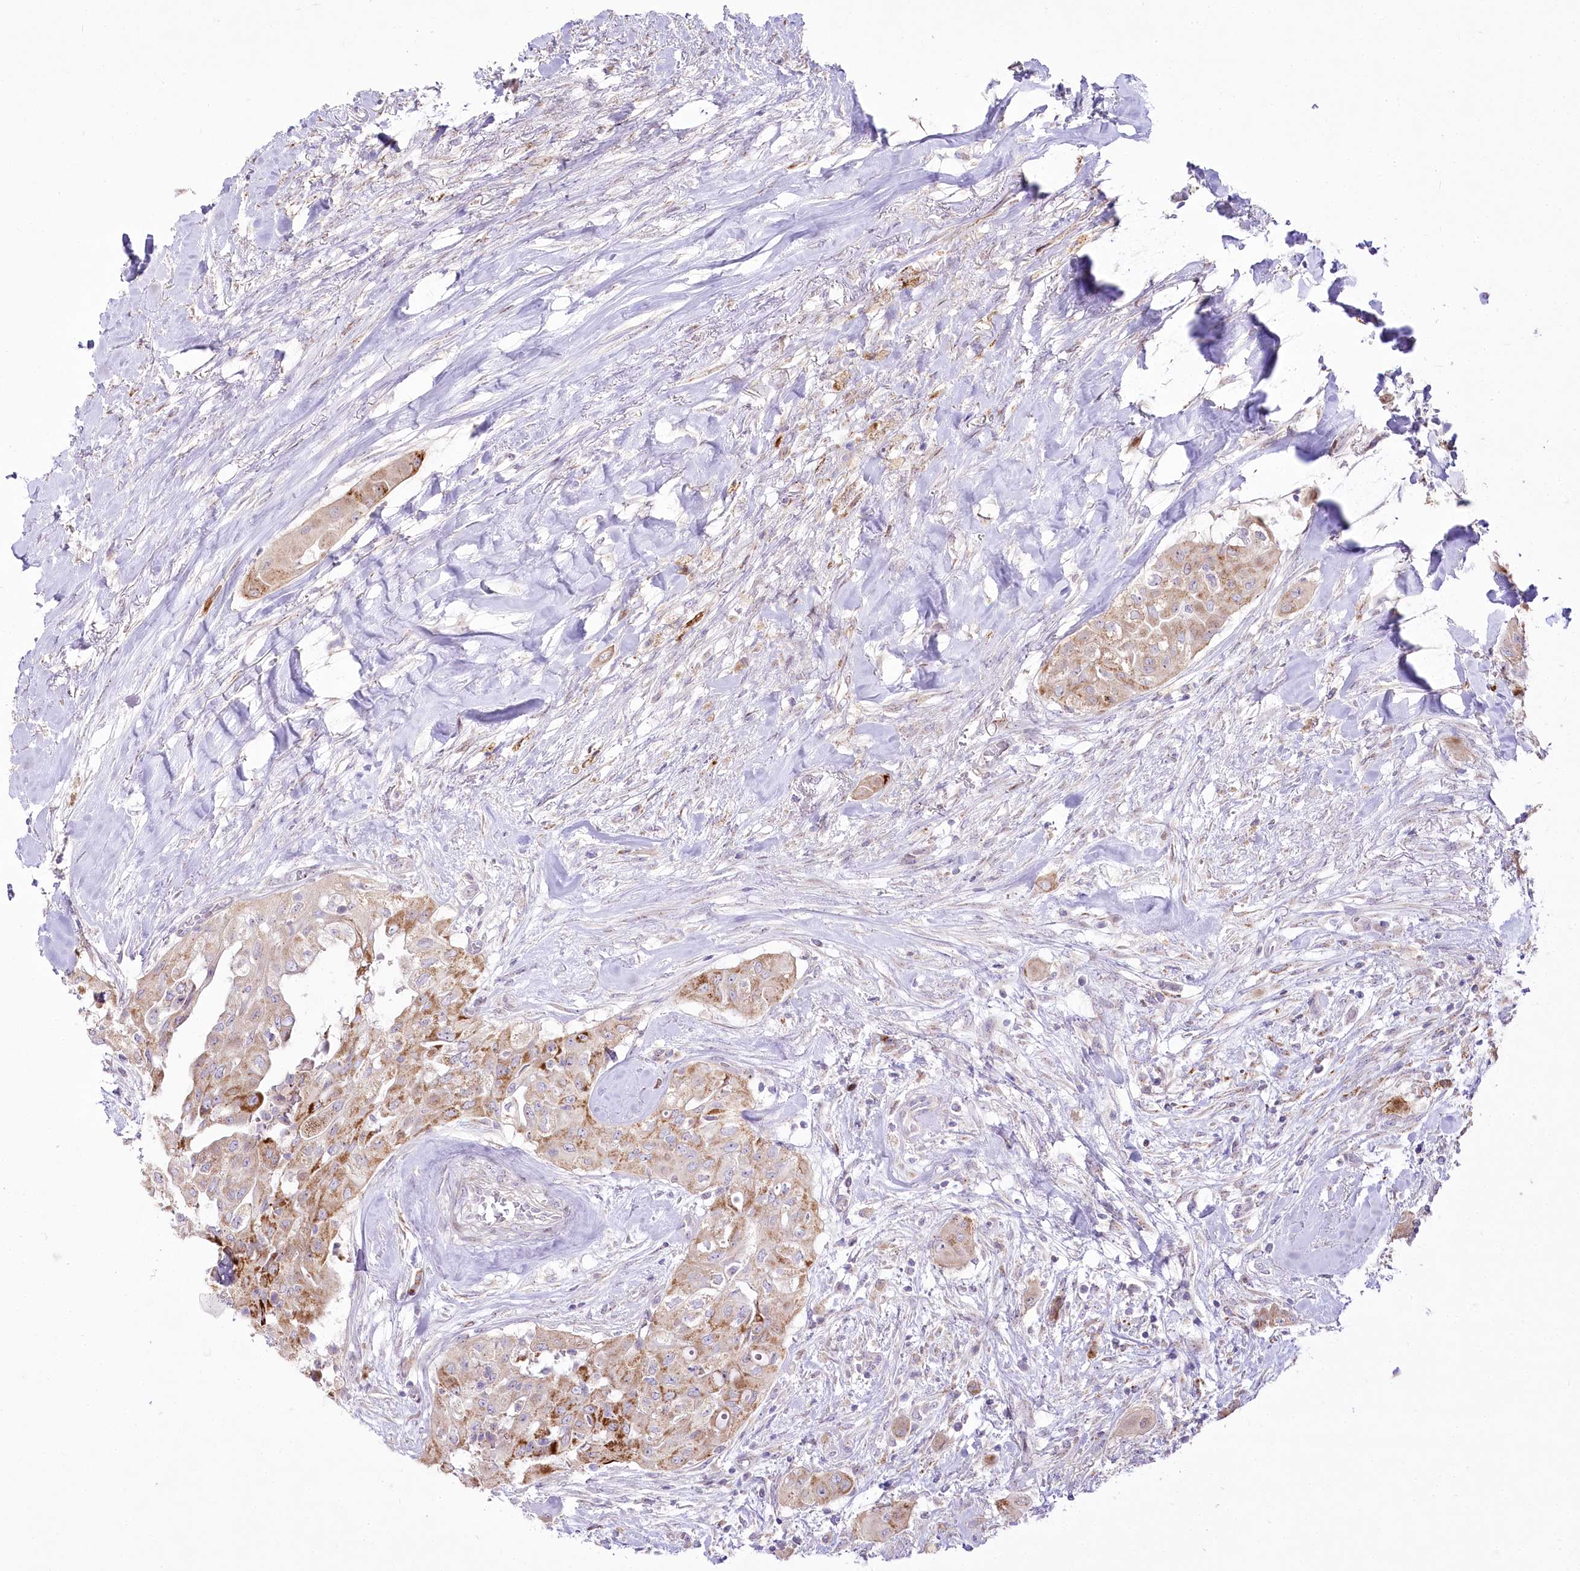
{"staining": {"intensity": "moderate", "quantity": "25%-75%", "location": "cytoplasmic/membranous"}, "tissue": "thyroid cancer", "cell_type": "Tumor cells", "image_type": "cancer", "snomed": [{"axis": "morphology", "description": "Papillary adenocarcinoma, NOS"}, {"axis": "topography", "description": "Thyroid gland"}], "caption": "IHC photomicrograph of neoplastic tissue: thyroid cancer (papillary adenocarcinoma) stained using immunohistochemistry exhibits medium levels of moderate protein expression localized specifically in the cytoplasmic/membranous of tumor cells, appearing as a cytoplasmic/membranous brown color.", "gene": "CEP164", "patient": {"sex": "female", "age": 59}}